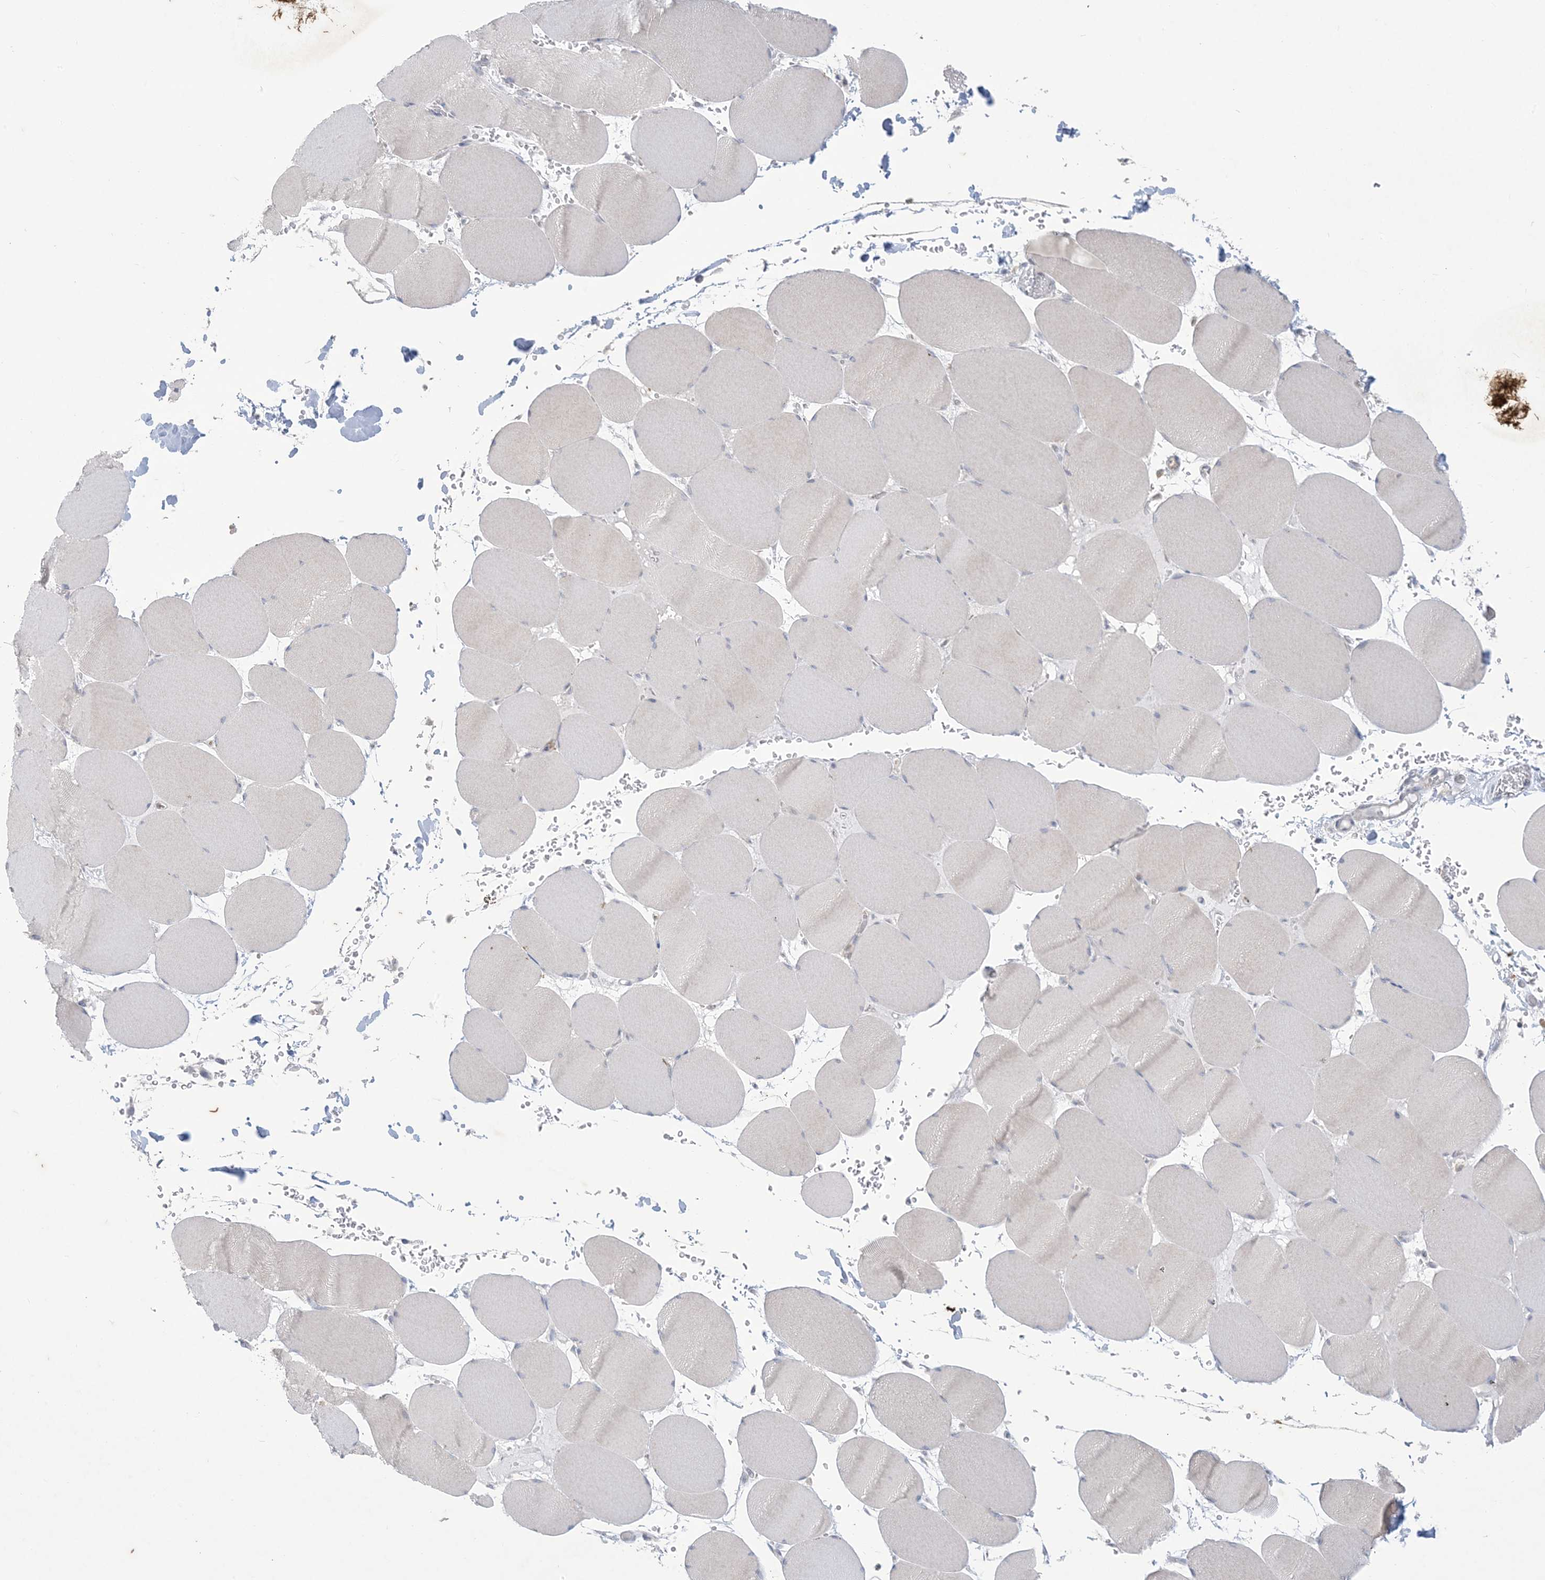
{"staining": {"intensity": "negative", "quantity": "none", "location": "none"}, "tissue": "skeletal muscle", "cell_type": "Myocytes", "image_type": "normal", "snomed": [{"axis": "morphology", "description": "Normal tissue, NOS"}, {"axis": "topography", "description": "Skeletal muscle"}, {"axis": "topography", "description": "Head-Neck"}], "caption": "This is a photomicrograph of immunohistochemistry staining of normal skeletal muscle, which shows no expression in myocytes.", "gene": "KIF3A", "patient": {"sex": "male", "age": 66}}